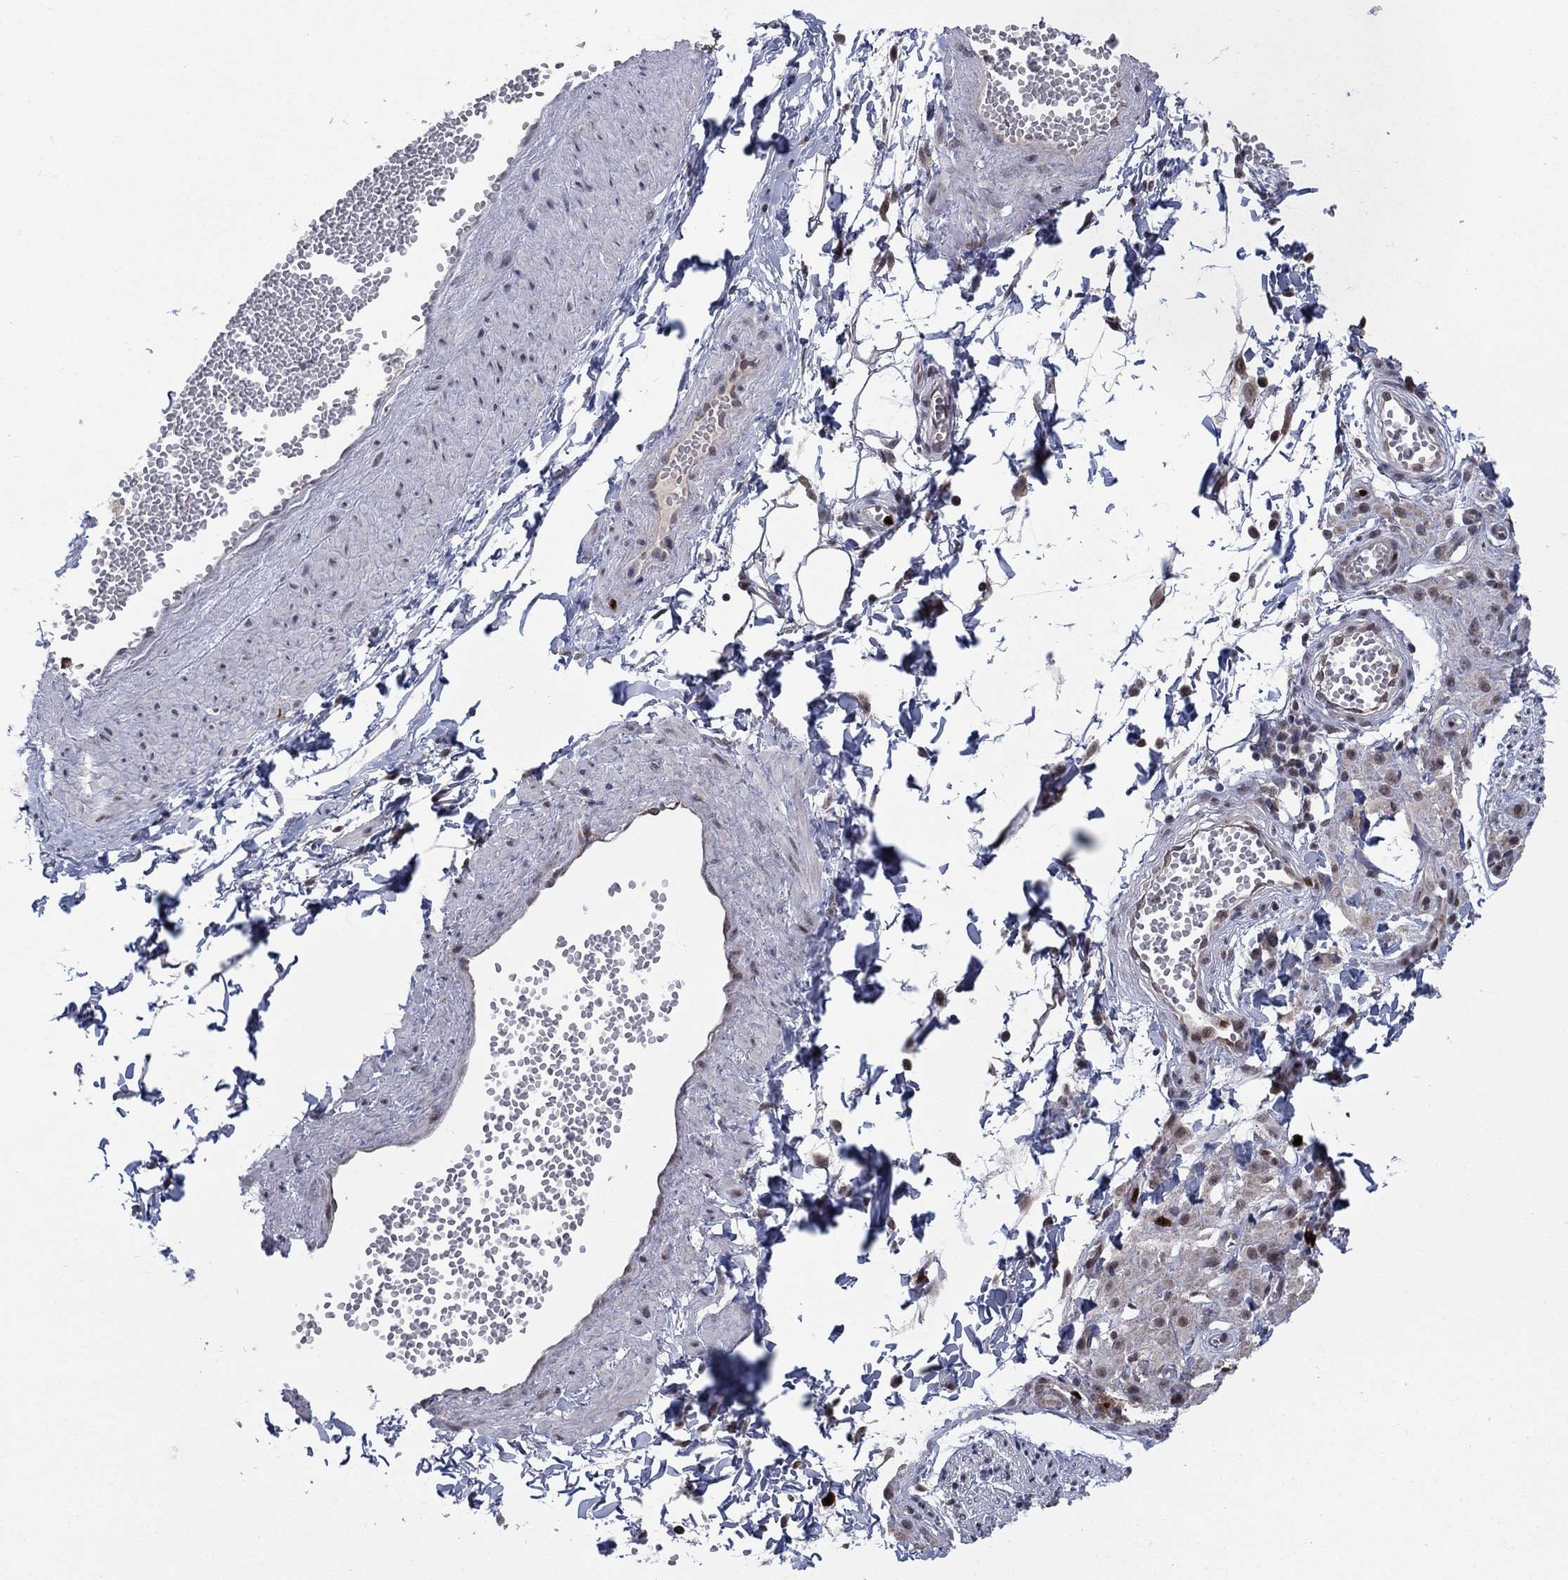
{"staining": {"intensity": "negative", "quantity": "none", "location": "none"}, "tissue": "adipose tissue", "cell_type": "Adipocytes", "image_type": "normal", "snomed": [{"axis": "morphology", "description": "Normal tissue, NOS"}, {"axis": "topography", "description": "Smooth muscle"}, {"axis": "topography", "description": "Peripheral nerve tissue"}], "caption": "High power microscopy micrograph of an immunohistochemistry (IHC) micrograph of benign adipose tissue, revealing no significant staining in adipocytes.", "gene": "CDCA5", "patient": {"sex": "male", "age": 22}}